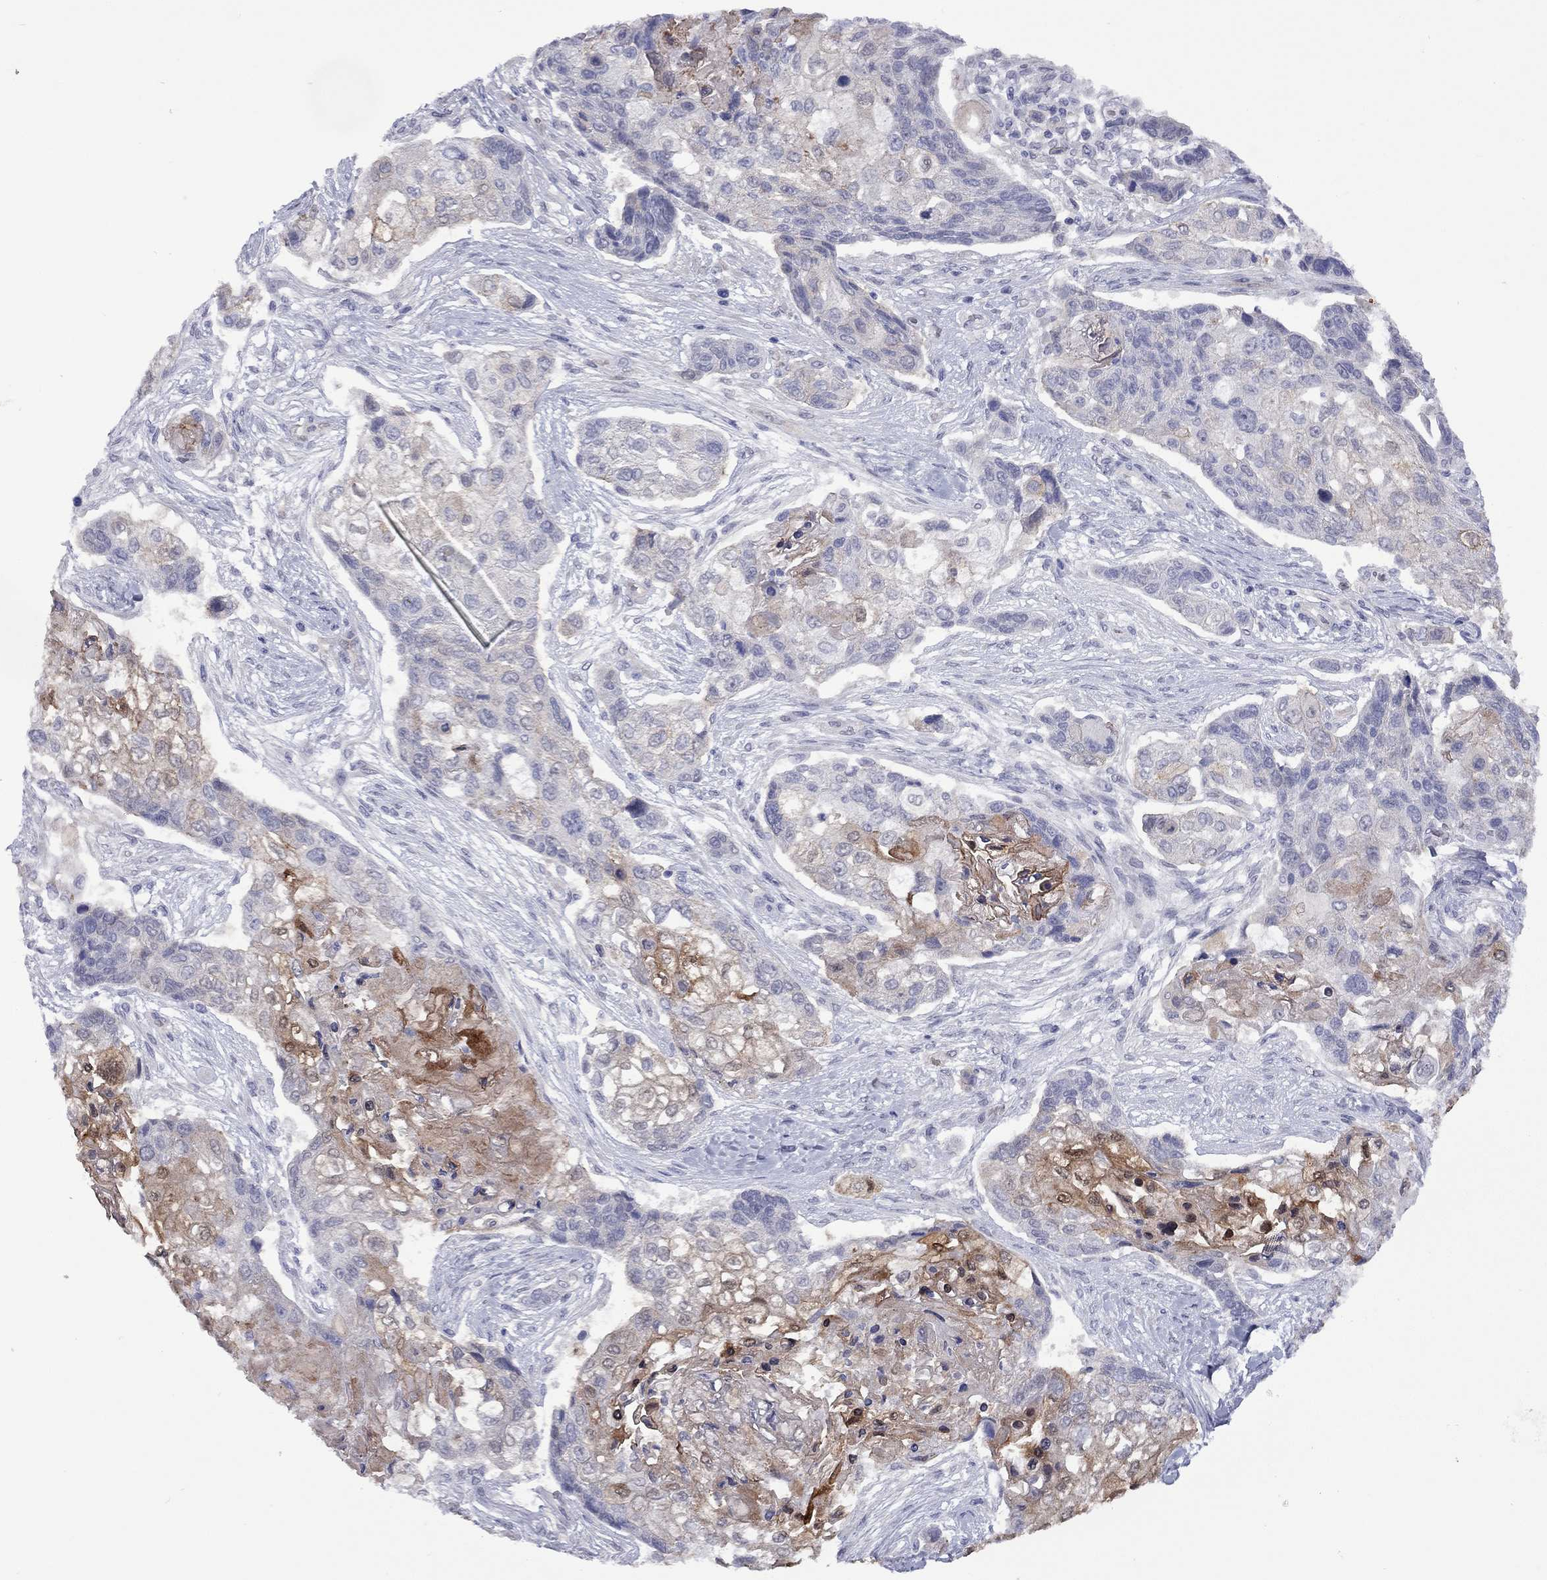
{"staining": {"intensity": "moderate", "quantity": "<25%", "location": "cytoplasmic/membranous"}, "tissue": "lung cancer", "cell_type": "Tumor cells", "image_type": "cancer", "snomed": [{"axis": "morphology", "description": "Squamous cell carcinoma, NOS"}, {"axis": "topography", "description": "Lung"}], "caption": "Human squamous cell carcinoma (lung) stained for a protein (brown) displays moderate cytoplasmic/membranous positive positivity in about <25% of tumor cells.", "gene": "CTNNBIP1", "patient": {"sex": "male", "age": 69}}